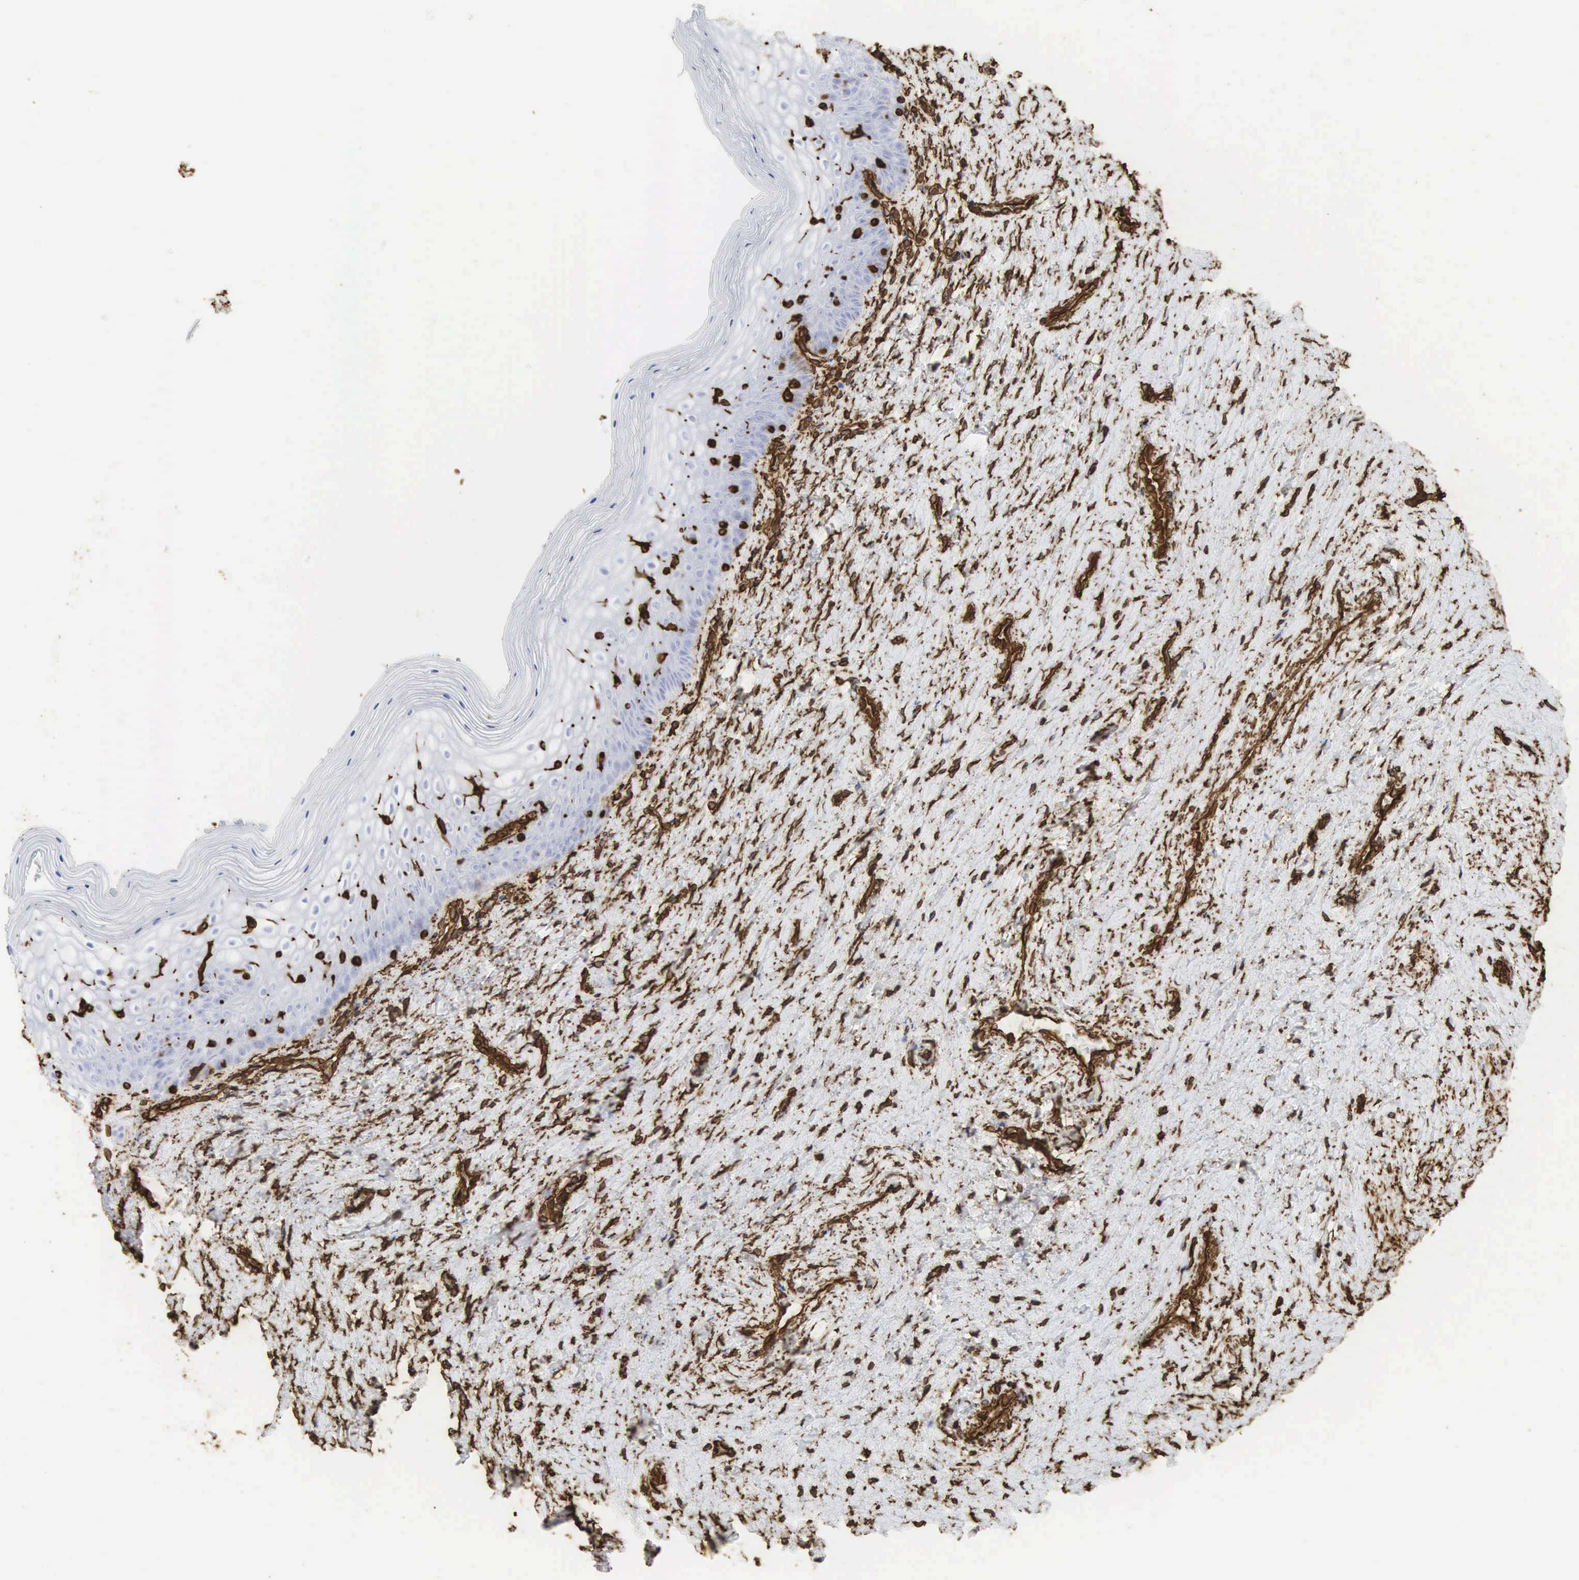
{"staining": {"intensity": "negative", "quantity": "none", "location": "none"}, "tissue": "vagina", "cell_type": "Squamous epithelial cells", "image_type": "normal", "snomed": [{"axis": "morphology", "description": "Normal tissue, NOS"}, {"axis": "topography", "description": "Vagina"}], "caption": "Immunohistochemistry micrograph of benign vagina stained for a protein (brown), which exhibits no staining in squamous epithelial cells. (Immunohistochemistry (ihc), brightfield microscopy, high magnification).", "gene": "VIM", "patient": {"sex": "female", "age": 46}}